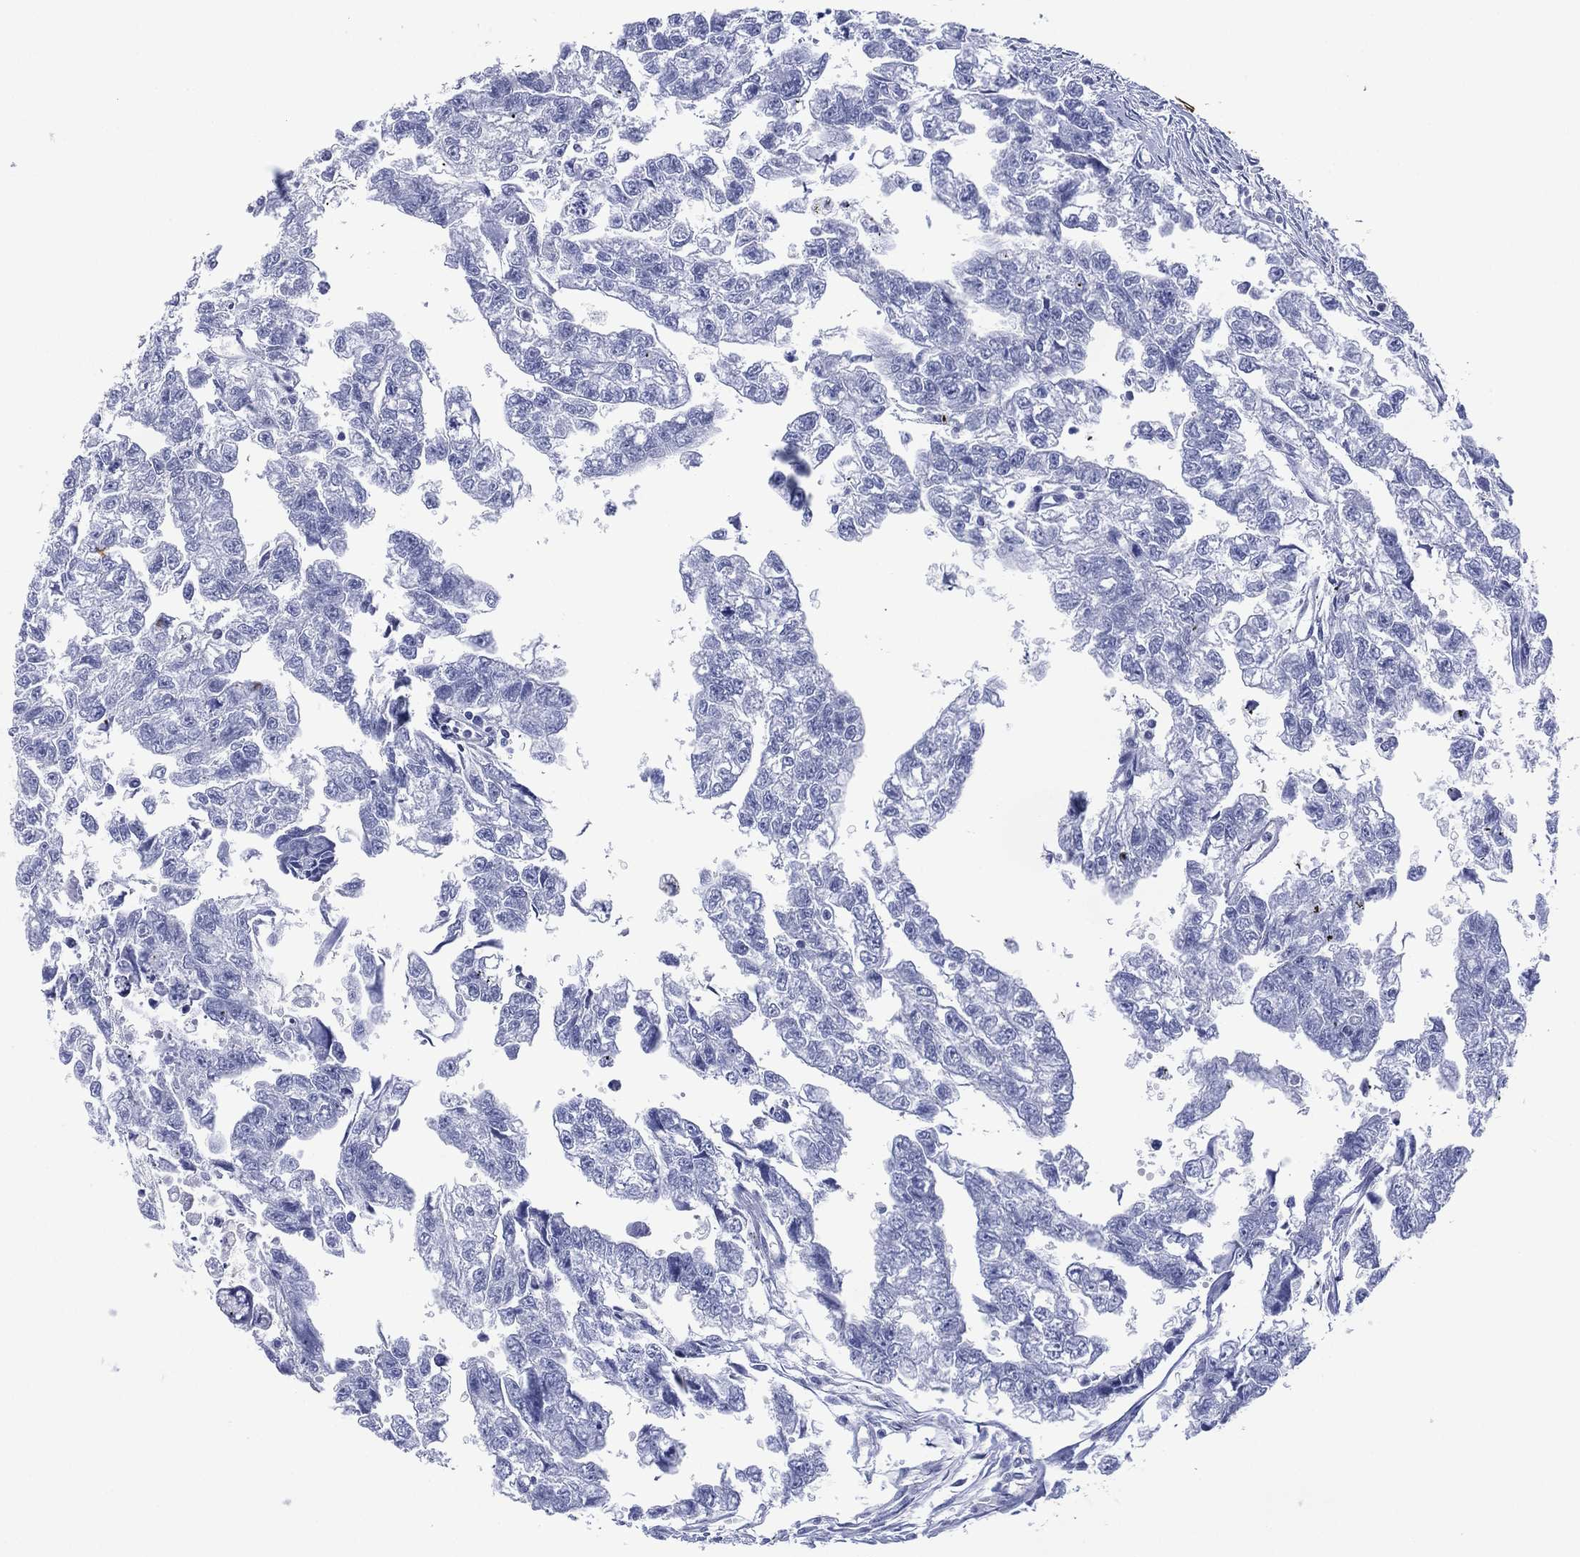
{"staining": {"intensity": "negative", "quantity": "none", "location": "none"}, "tissue": "testis cancer", "cell_type": "Tumor cells", "image_type": "cancer", "snomed": [{"axis": "morphology", "description": "Carcinoma, Embryonal, NOS"}, {"axis": "morphology", "description": "Teratoma, malignant, NOS"}, {"axis": "topography", "description": "Testis"}], "caption": "This histopathology image is of testis embryonal carcinoma stained with immunohistochemistry to label a protein in brown with the nuclei are counter-stained blue. There is no expression in tumor cells. Nuclei are stained in blue.", "gene": "DSG1", "patient": {"sex": "male", "age": 44}}